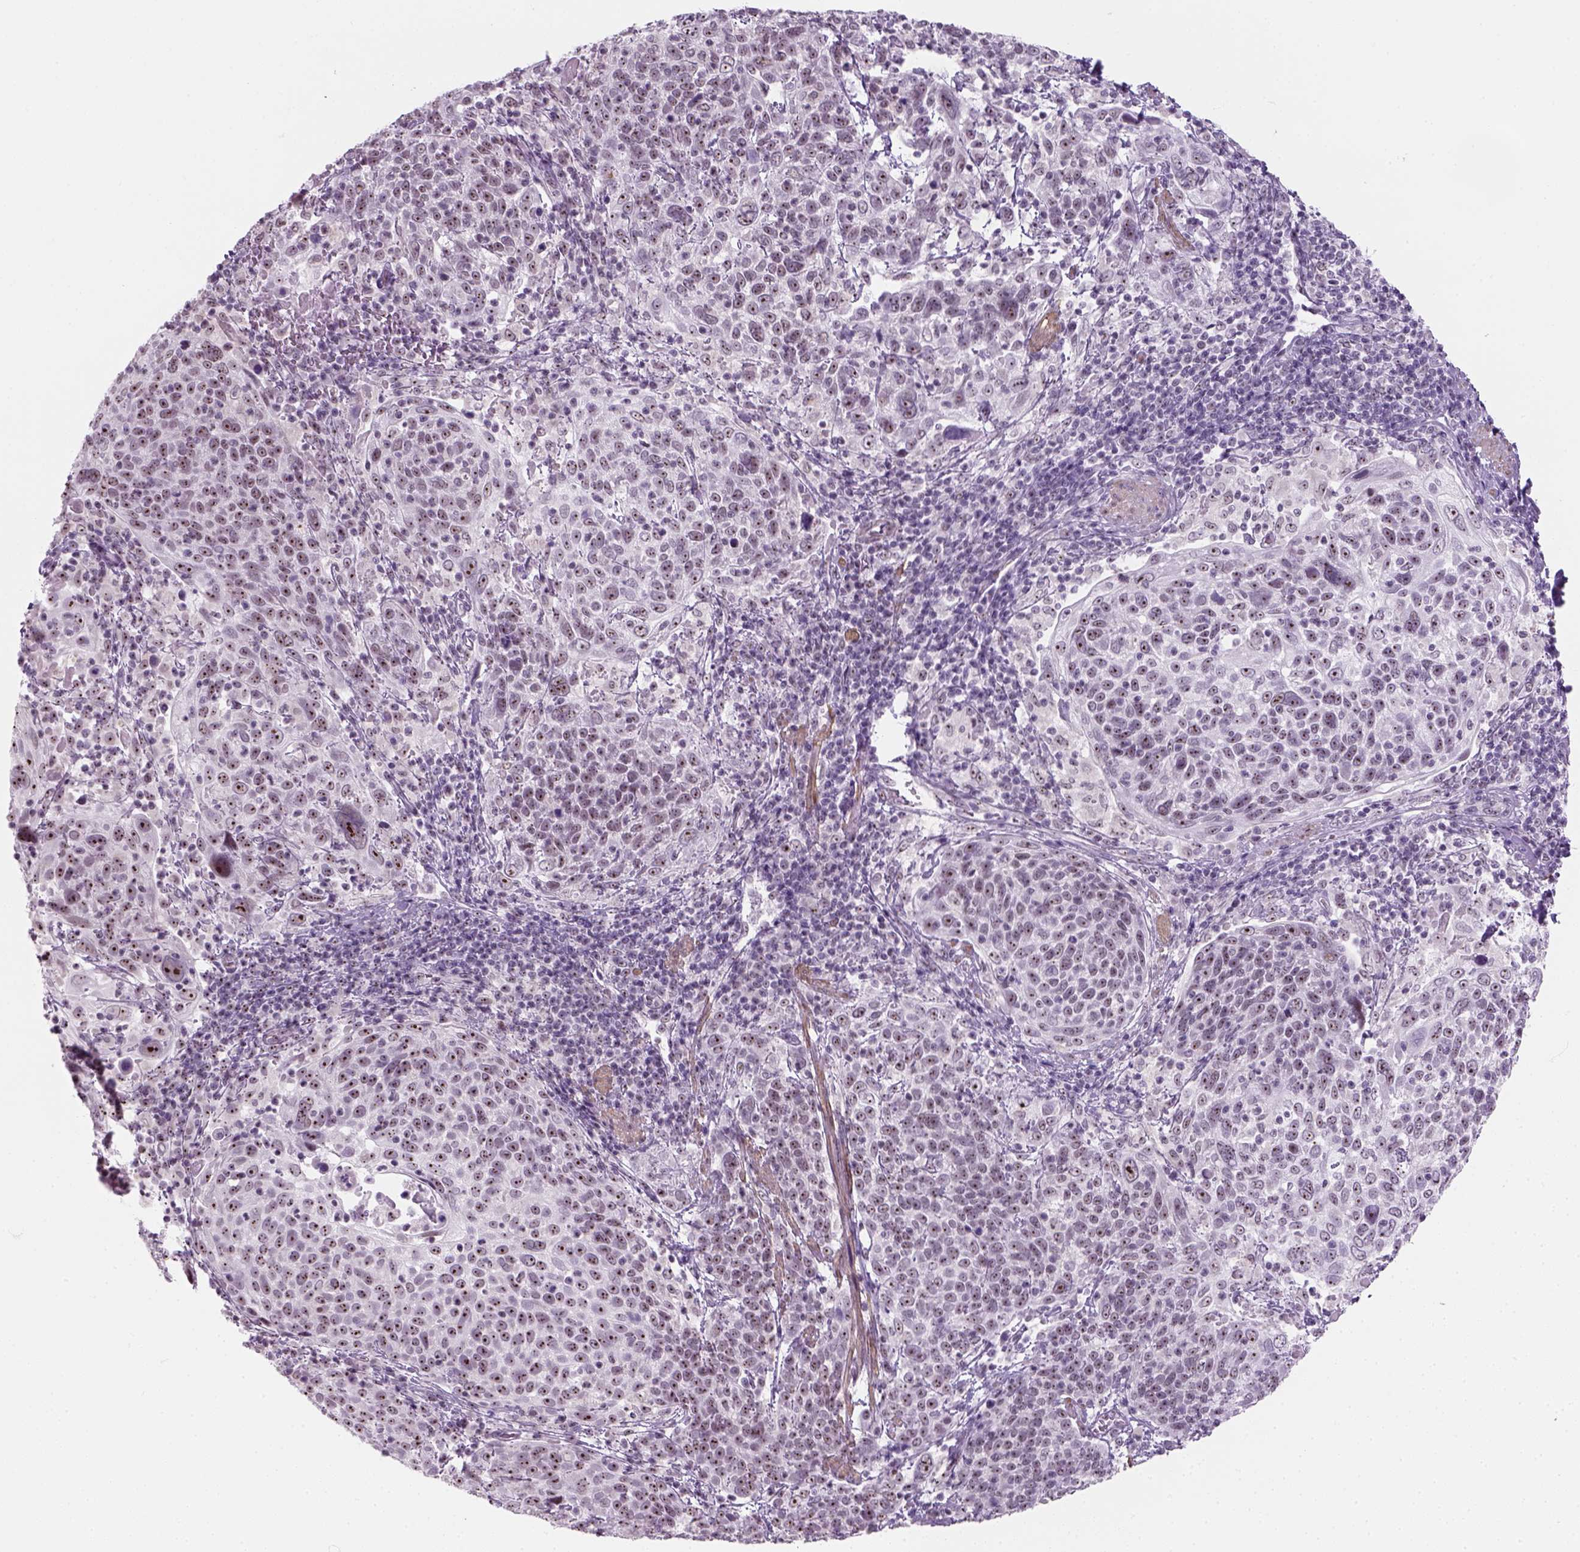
{"staining": {"intensity": "moderate", "quantity": ">75%", "location": "nuclear"}, "tissue": "cervical cancer", "cell_type": "Tumor cells", "image_type": "cancer", "snomed": [{"axis": "morphology", "description": "Squamous cell carcinoma, NOS"}, {"axis": "topography", "description": "Cervix"}], "caption": "Squamous cell carcinoma (cervical) stained with immunohistochemistry displays moderate nuclear positivity in about >75% of tumor cells.", "gene": "ZNF865", "patient": {"sex": "female", "age": 61}}